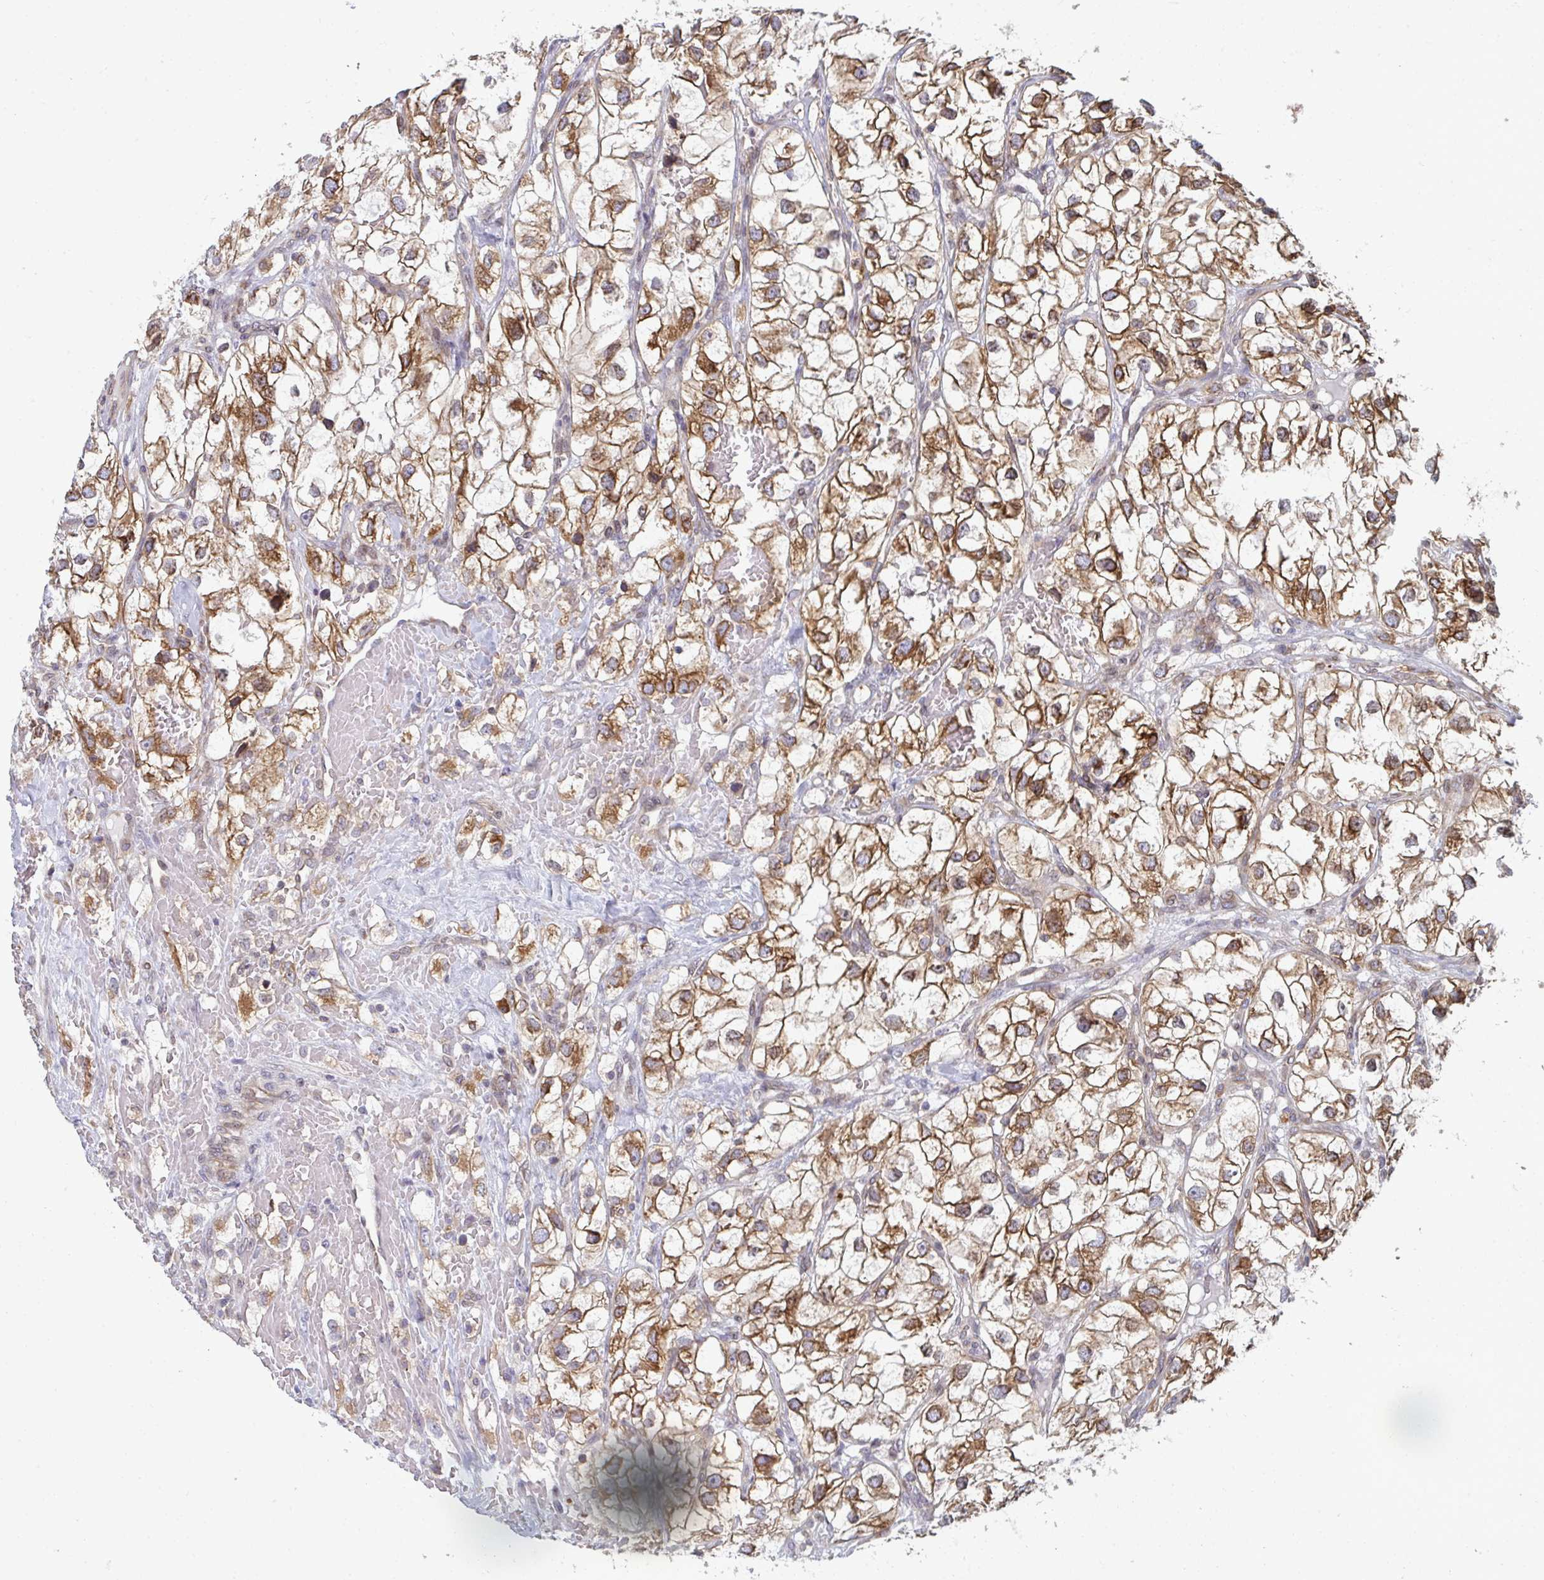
{"staining": {"intensity": "moderate", "quantity": "25%-75%", "location": "cytoplasmic/membranous"}, "tissue": "renal cancer", "cell_type": "Tumor cells", "image_type": "cancer", "snomed": [{"axis": "morphology", "description": "Adenocarcinoma, NOS"}, {"axis": "topography", "description": "Kidney"}], "caption": "Human renal cancer stained for a protein (brown) reveals moderate cytoplasmic/membranous positive expression in approximately 25%-75% of tumor cells.", "gene": "LYSMD4", "patient": {"sex": "male", "age": 59}}